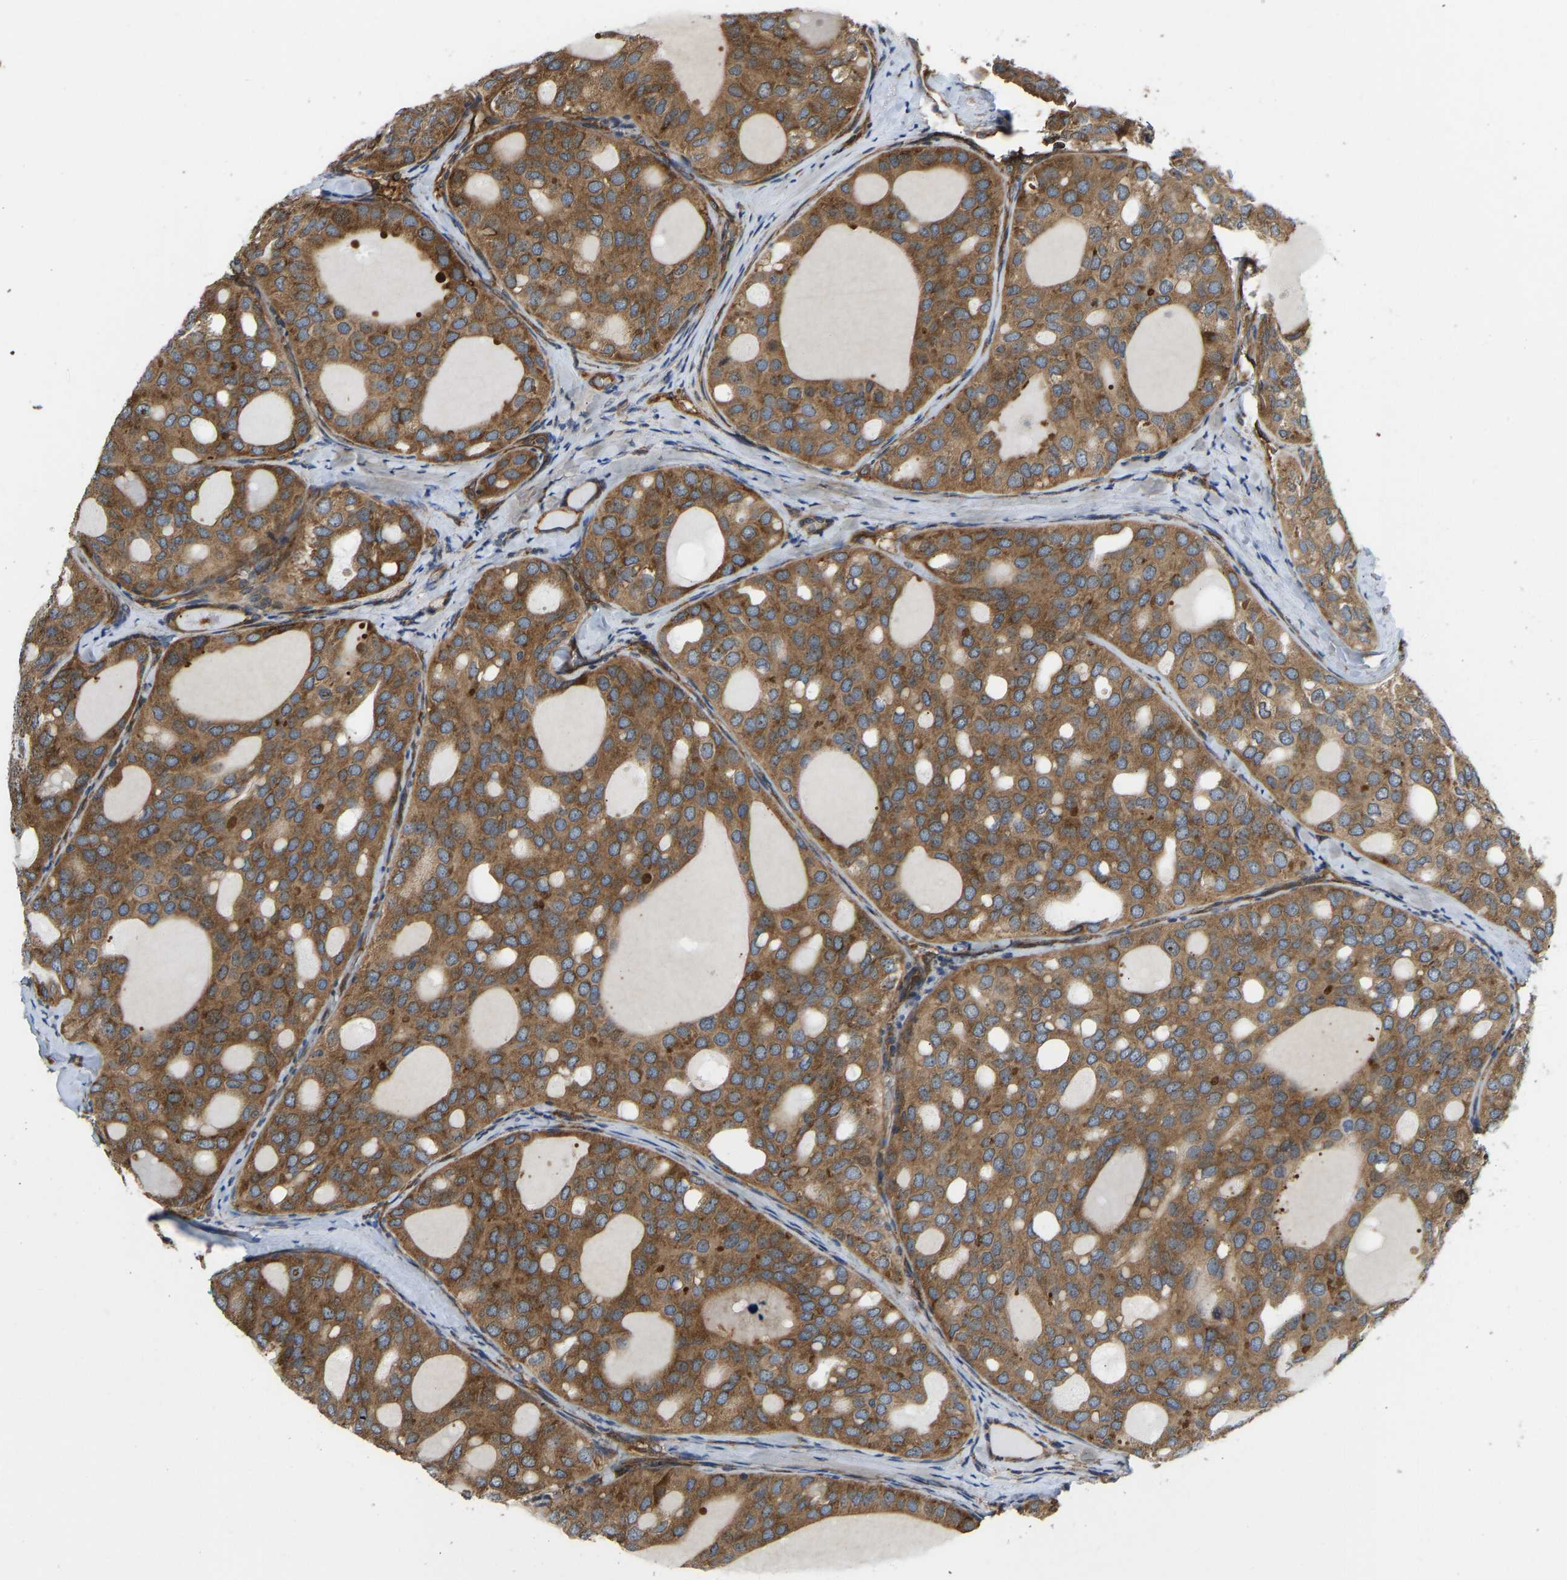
{"staining": {"intensity": "moderate", "quantity": ">75%", "location": "cytoplasmic/membranous"}, "tissue": "thyroid cancer", "cell_type": "Tumor cells", "image_type": "cancer", "snomed": [{"axis": "morphology", "description": "Follicular adenoma carcinoma, NOS"}, {"axis": "topography", "description": "Thyroid gland"}], "caption": "High-magnification brightfield microscopy of thyroid follicular adenoma carcinoma stained with DAB (brown) and counterstained with hematoxylin (blue). tumor cells exhibit moderate cytoplasmic/membranous expression is identified in about>75% of cells.", "gene": "RASGRF2", "patient": {"sex": "male", "age": 75}}